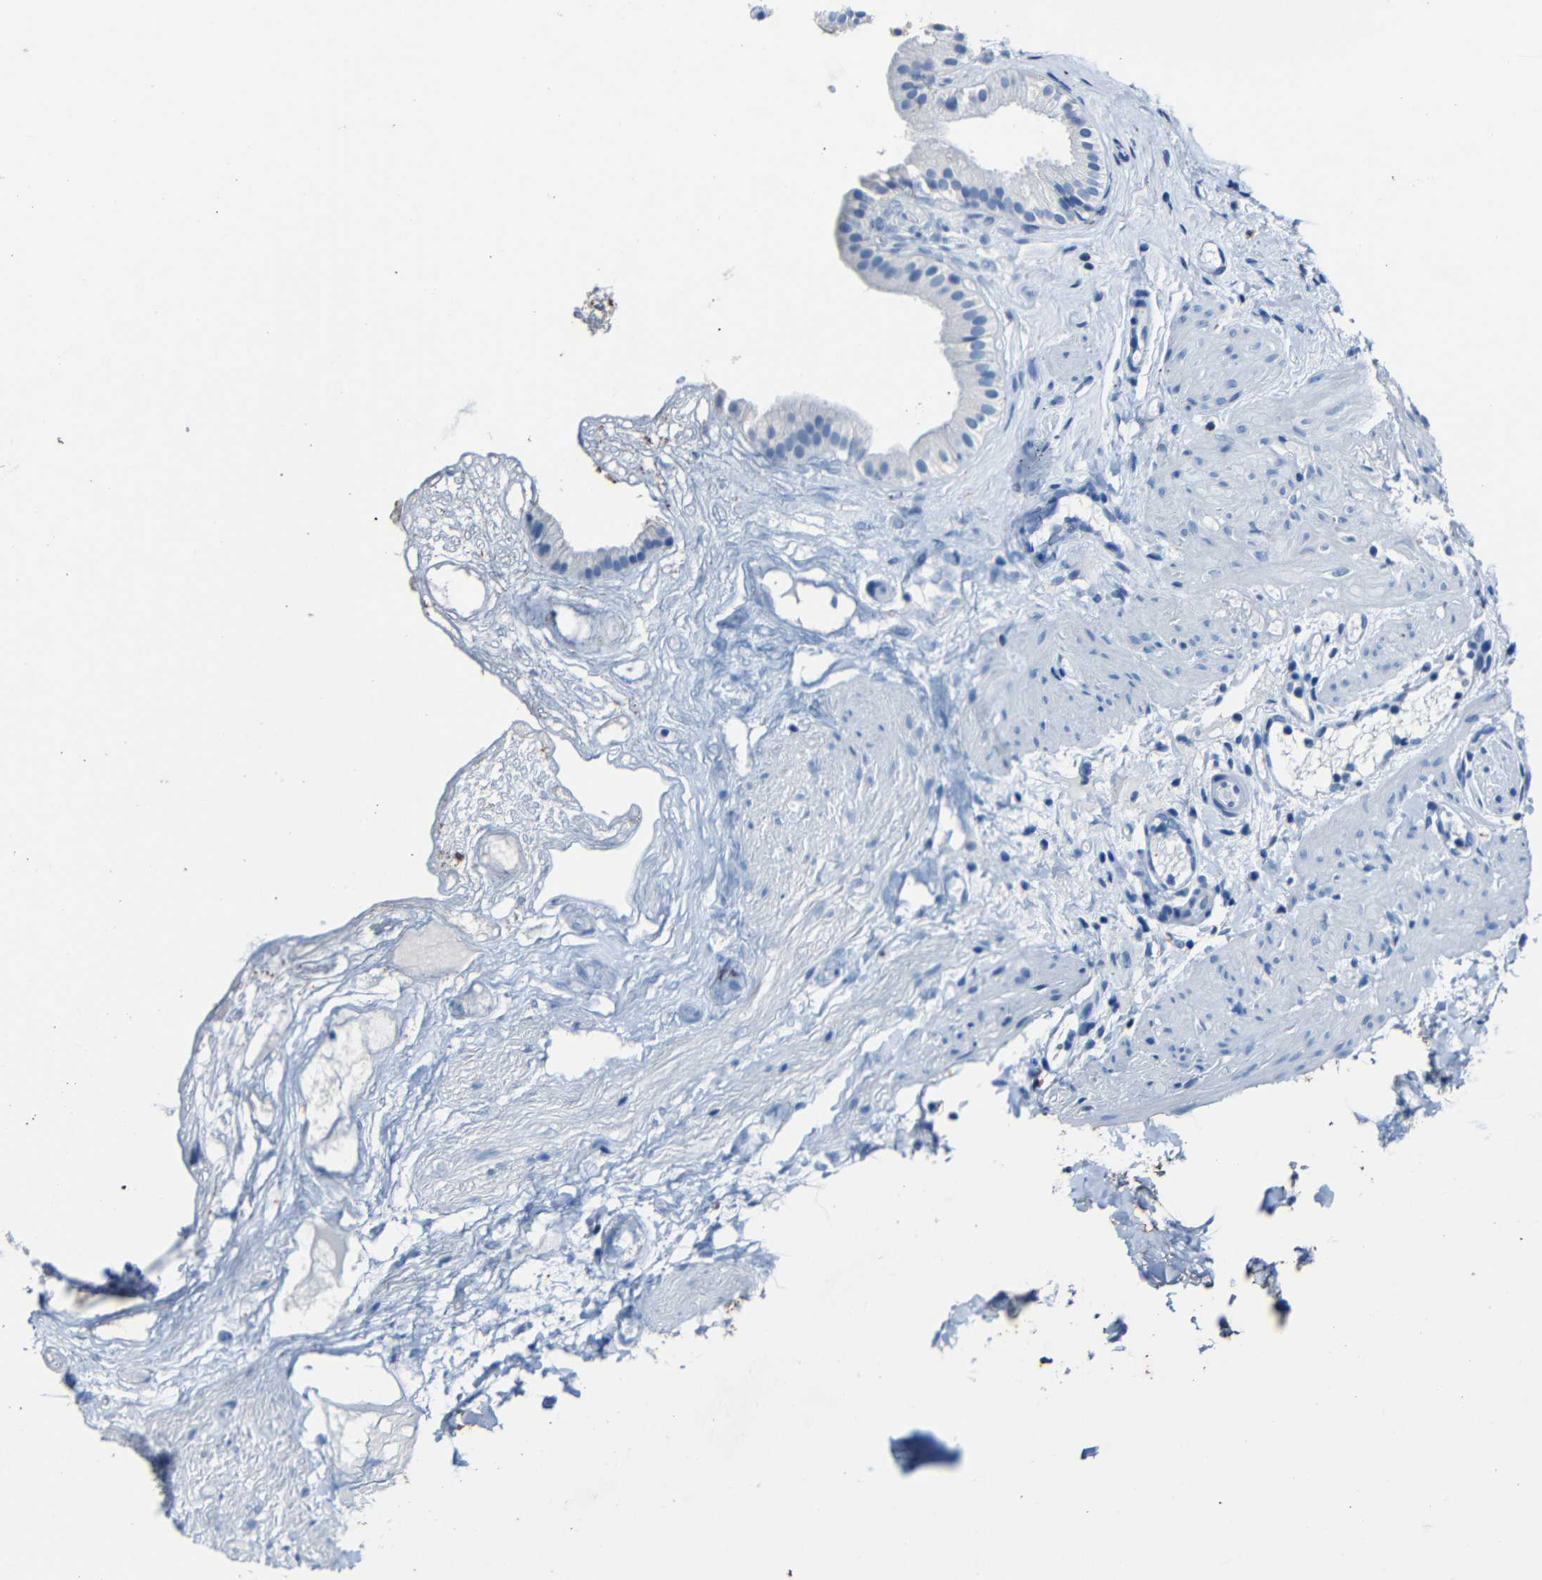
{"staining": {"intensity": "negative", "quantity": "none", "location": "none"}, "tissue": "gallbladder", "cell_type": "Glandular cells", "image_type": "normal", "snomed": [{"axis": "morphology", "description": "Normal tissue, NOS"}, {"axis": "topography", "description": "Gallbladder"}], "caption": "Immunohistochemistry (IHC) image of benign gallbladder: gallbladder stained with DAB demonstrates no significant protein staining in glandular cells.", "gene": "CLDN11", "patient": {"sex": "female", "age": 26}}